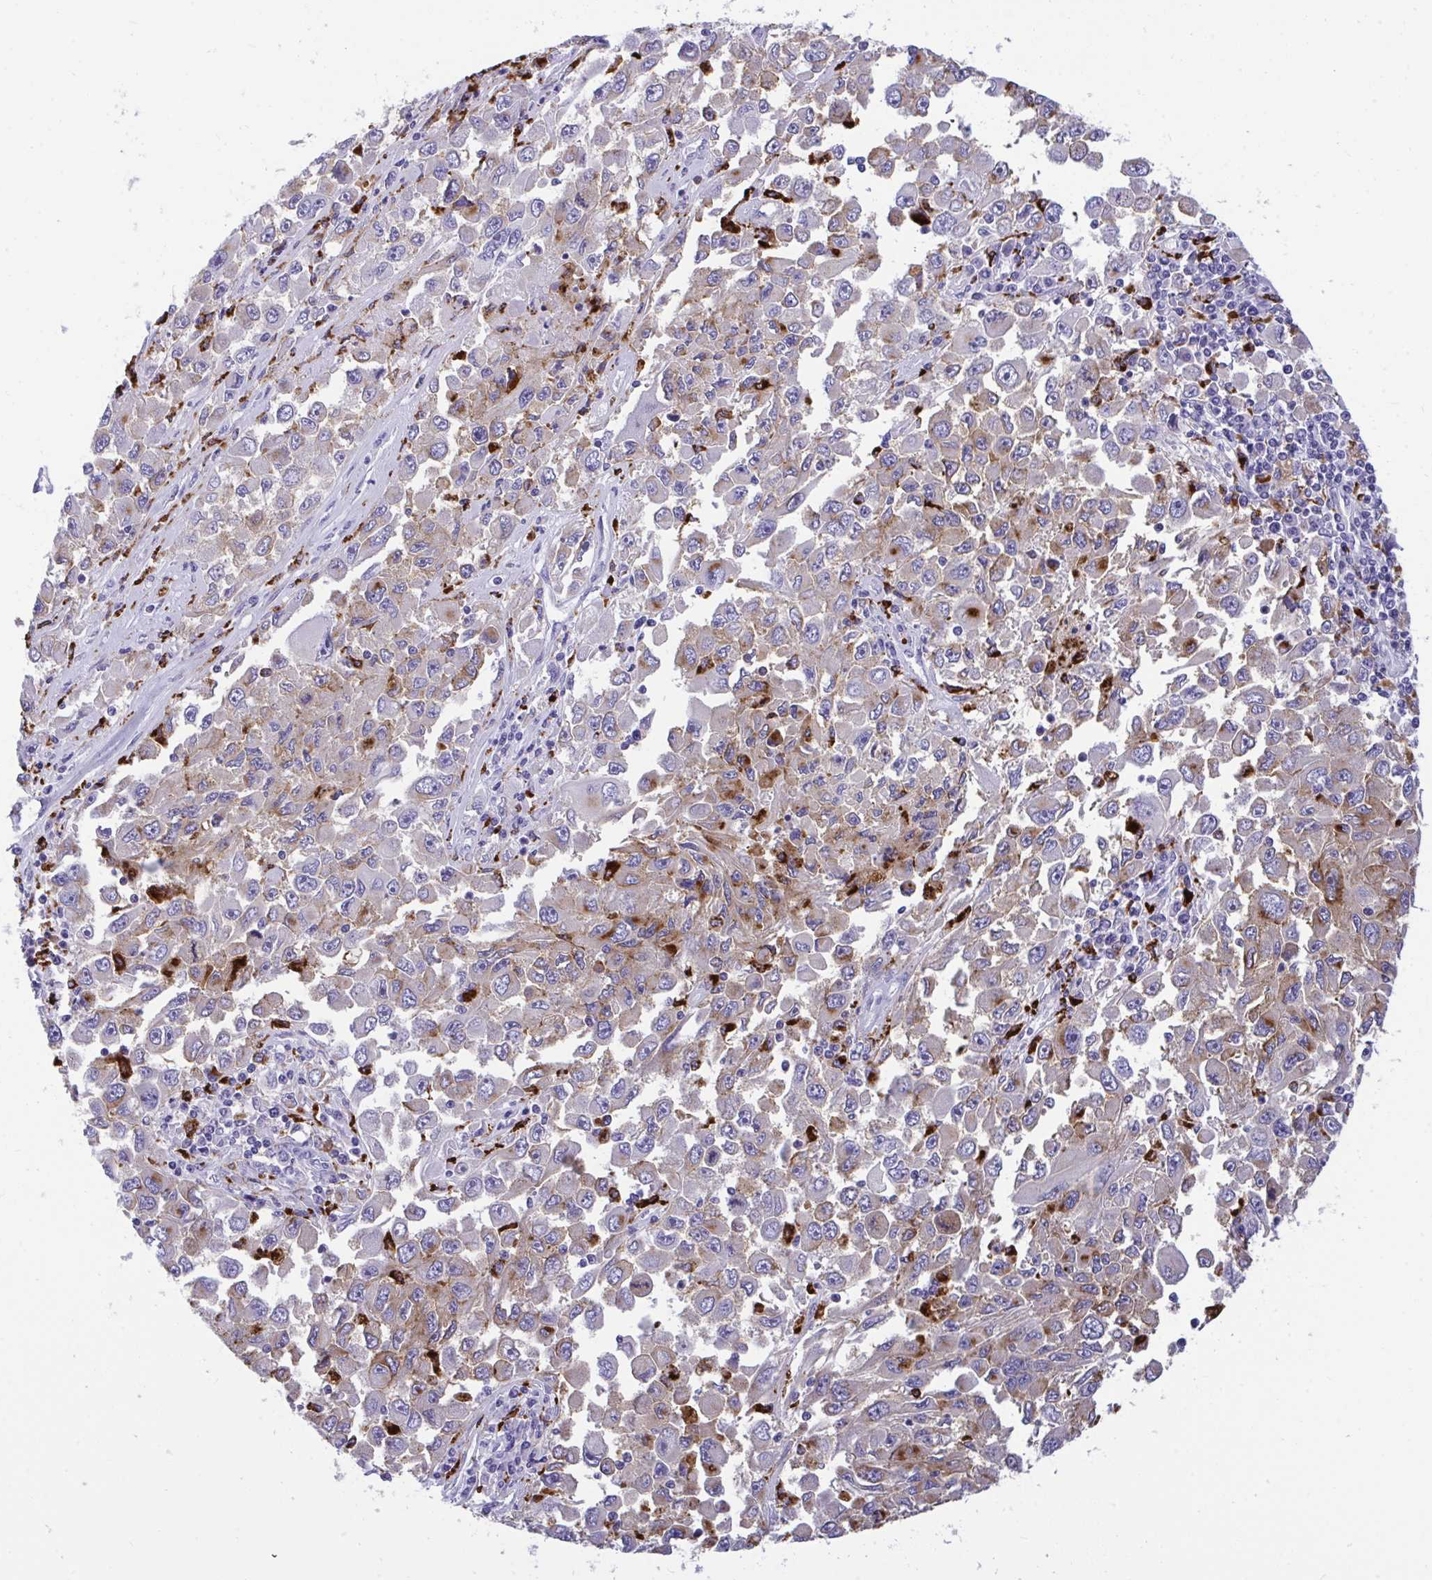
{"staining": {"intensity": "weak", "quantity": "<25%", "location": "cytoplasmic/membranous"}, "tissue": "melanoma", "cell_type": "Tumor cells", "image_type": "cancer", "snomed": [{"axis": "morphology", "description": "Malignant melanoma, Metastatic site"}, {"axis": "topography", "description": "Lymph node"}], "caption": "This is an immunohistochemistry (IHC) photomicrograph of melanoma. There is no positivity in tumor cells.", "gene": "CPVL", "patient": {"sex": "female", "age": 67}}